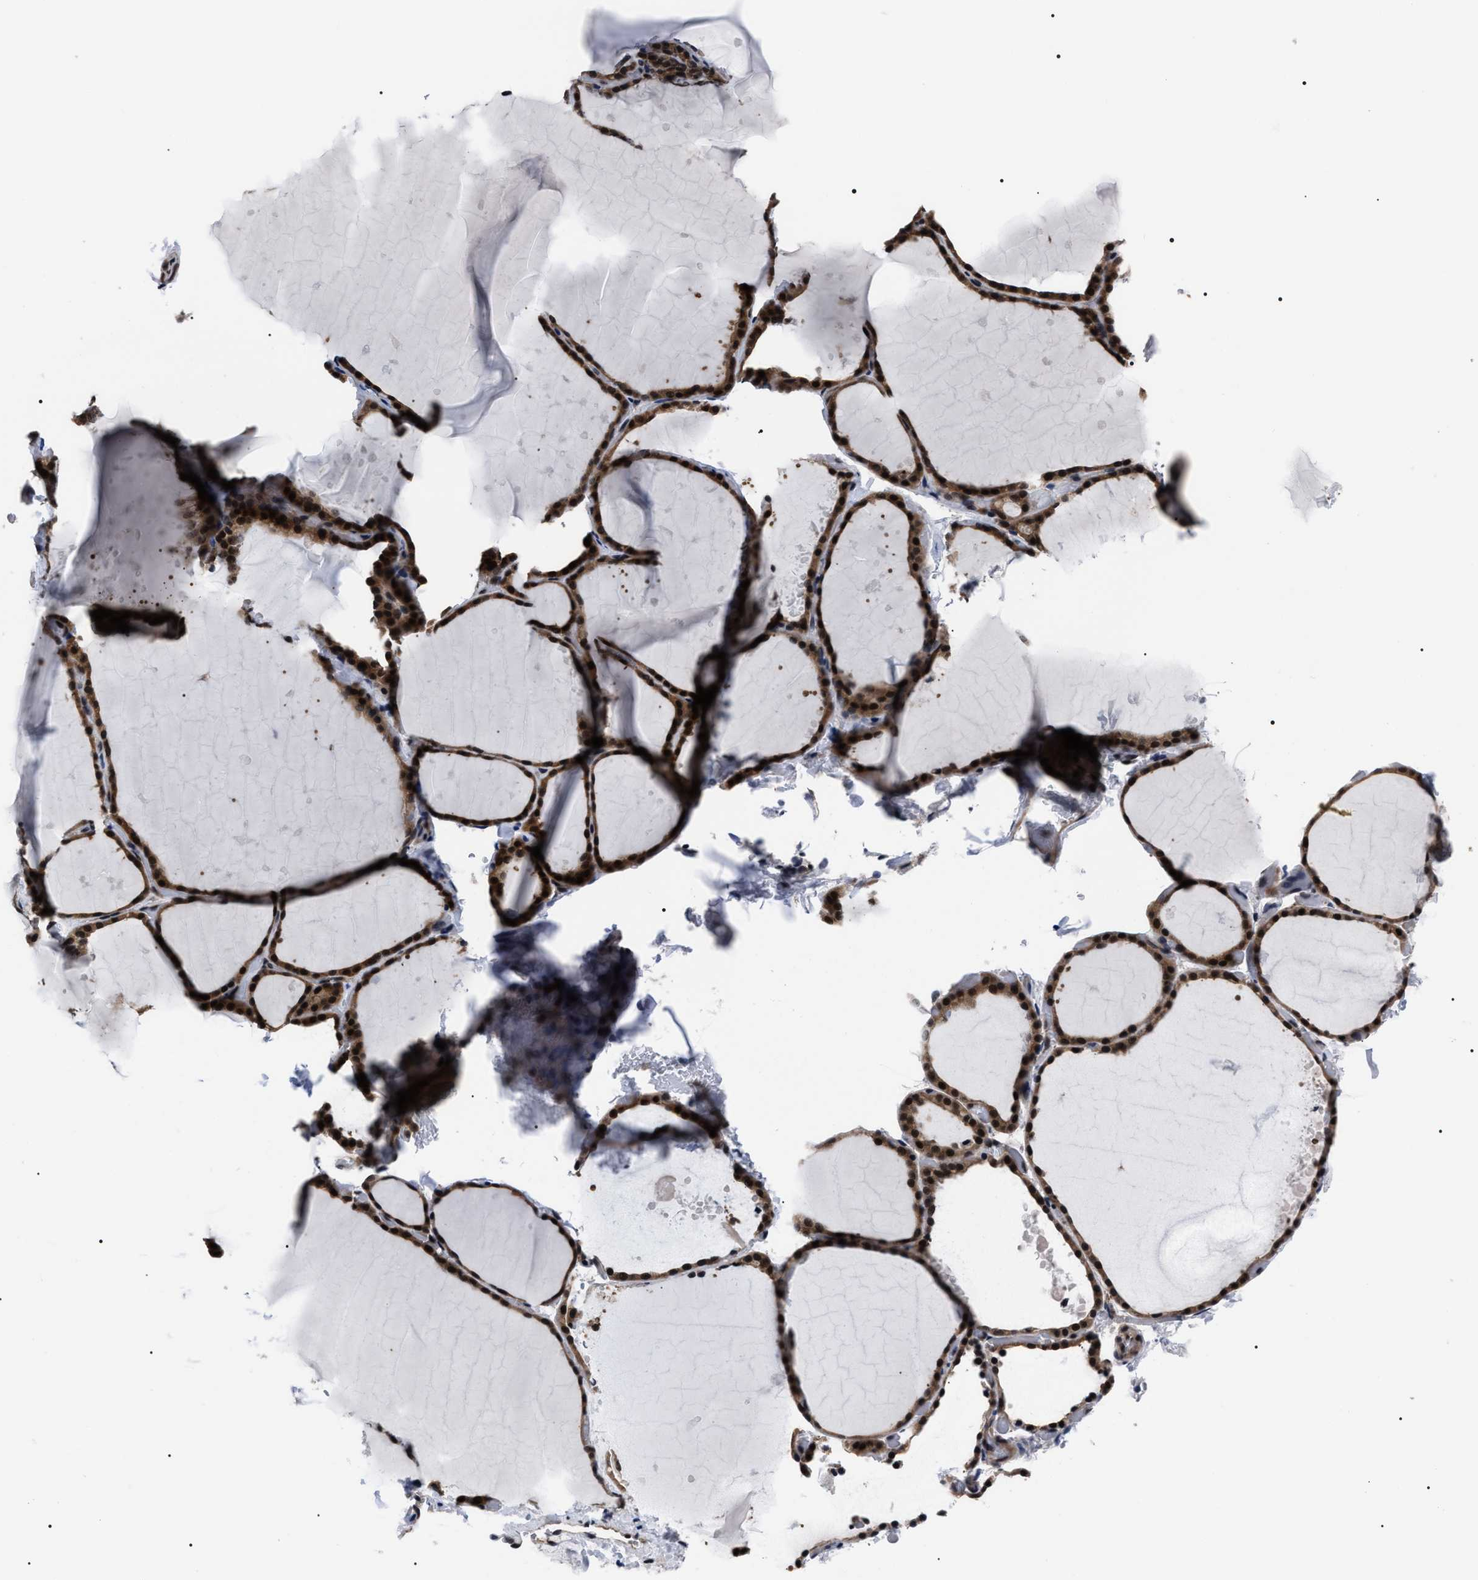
{"staining": {"intensity": "strong", "quantity": ">75%", "location": "cytoplasmic/membranous,nuclear"}, "tissue": "thyroid gland", "cell_type": "Glandular cells", "image_type": "normal", "snomed": [{"axis": "morphology", "description": "Normal tissue, NOS"}, {"axis": "topography", "description": "Thyroid gland"}], "caption": "Immunohistochemical staining of unremarkable human thyroid gland reveals high levels of strong cytoplasmic/membranous,nuclear staining in about >75% of glandular cells.", "gene": "CSNK2A1", "patient": {"sex": "female", "age": 44}}